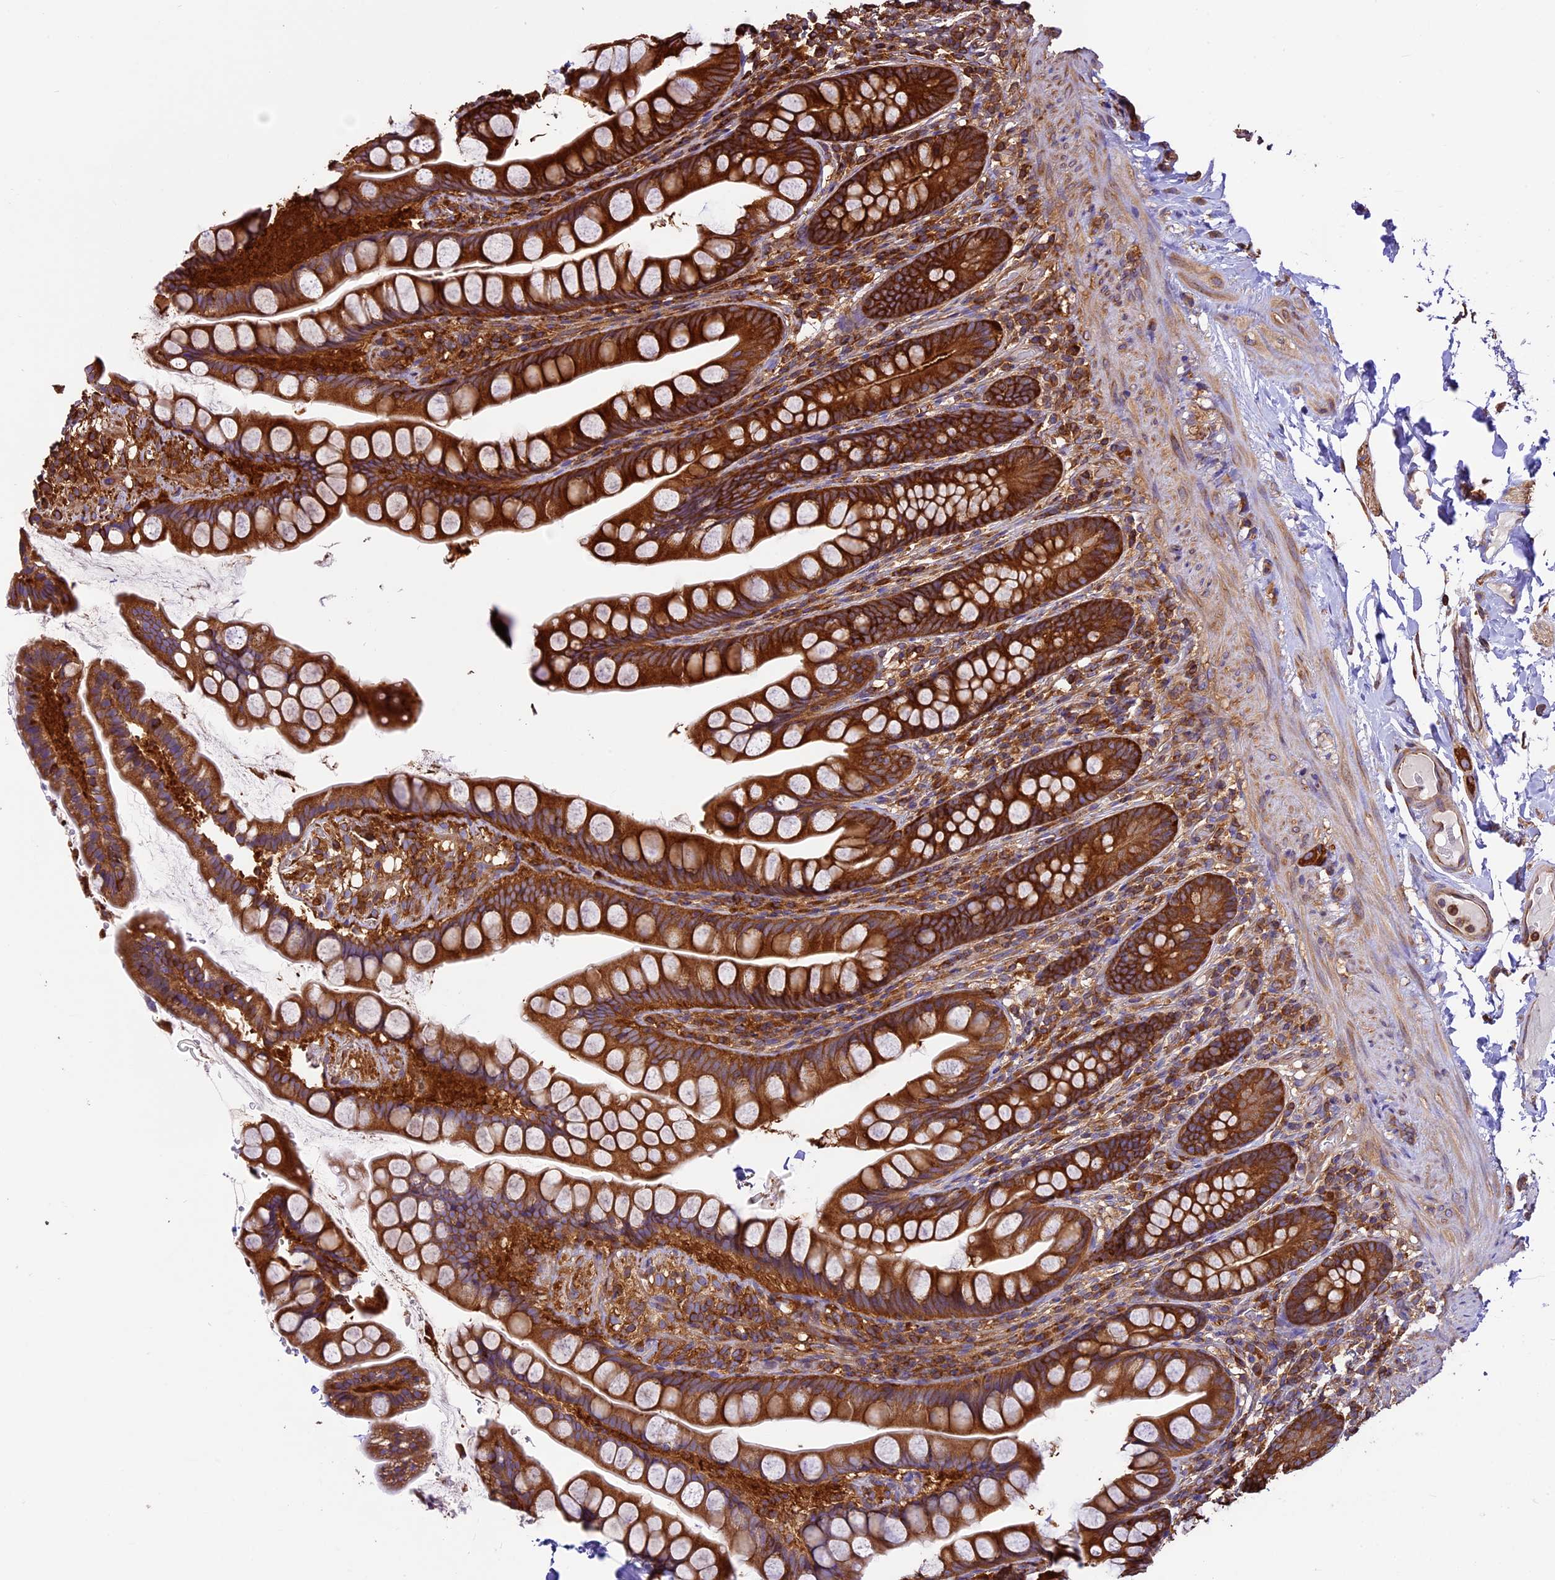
{"staining": {"intensity": "strong", "quantity": ">75%", "location": "cytoplasmic/membranous"}, "tissue": "small intestine", "cell_type": "Glandular cells", "image_type": "normal", "snomed": [{"axis": "morphology", "description": "Normal tissue, NOS"}, {"axis": "topography", "description": "Small intestine"}], "caption": "Immunohistochemical staining of normal small intestine displays high levels of strong cytoplasmic/membranous positivity in about >75% of glandular cells. (brown staining indicates protein expression, while blue staining denotes nuclei).", "gene": "KARS1", "patient": {"sex": "male", "age": 70}}